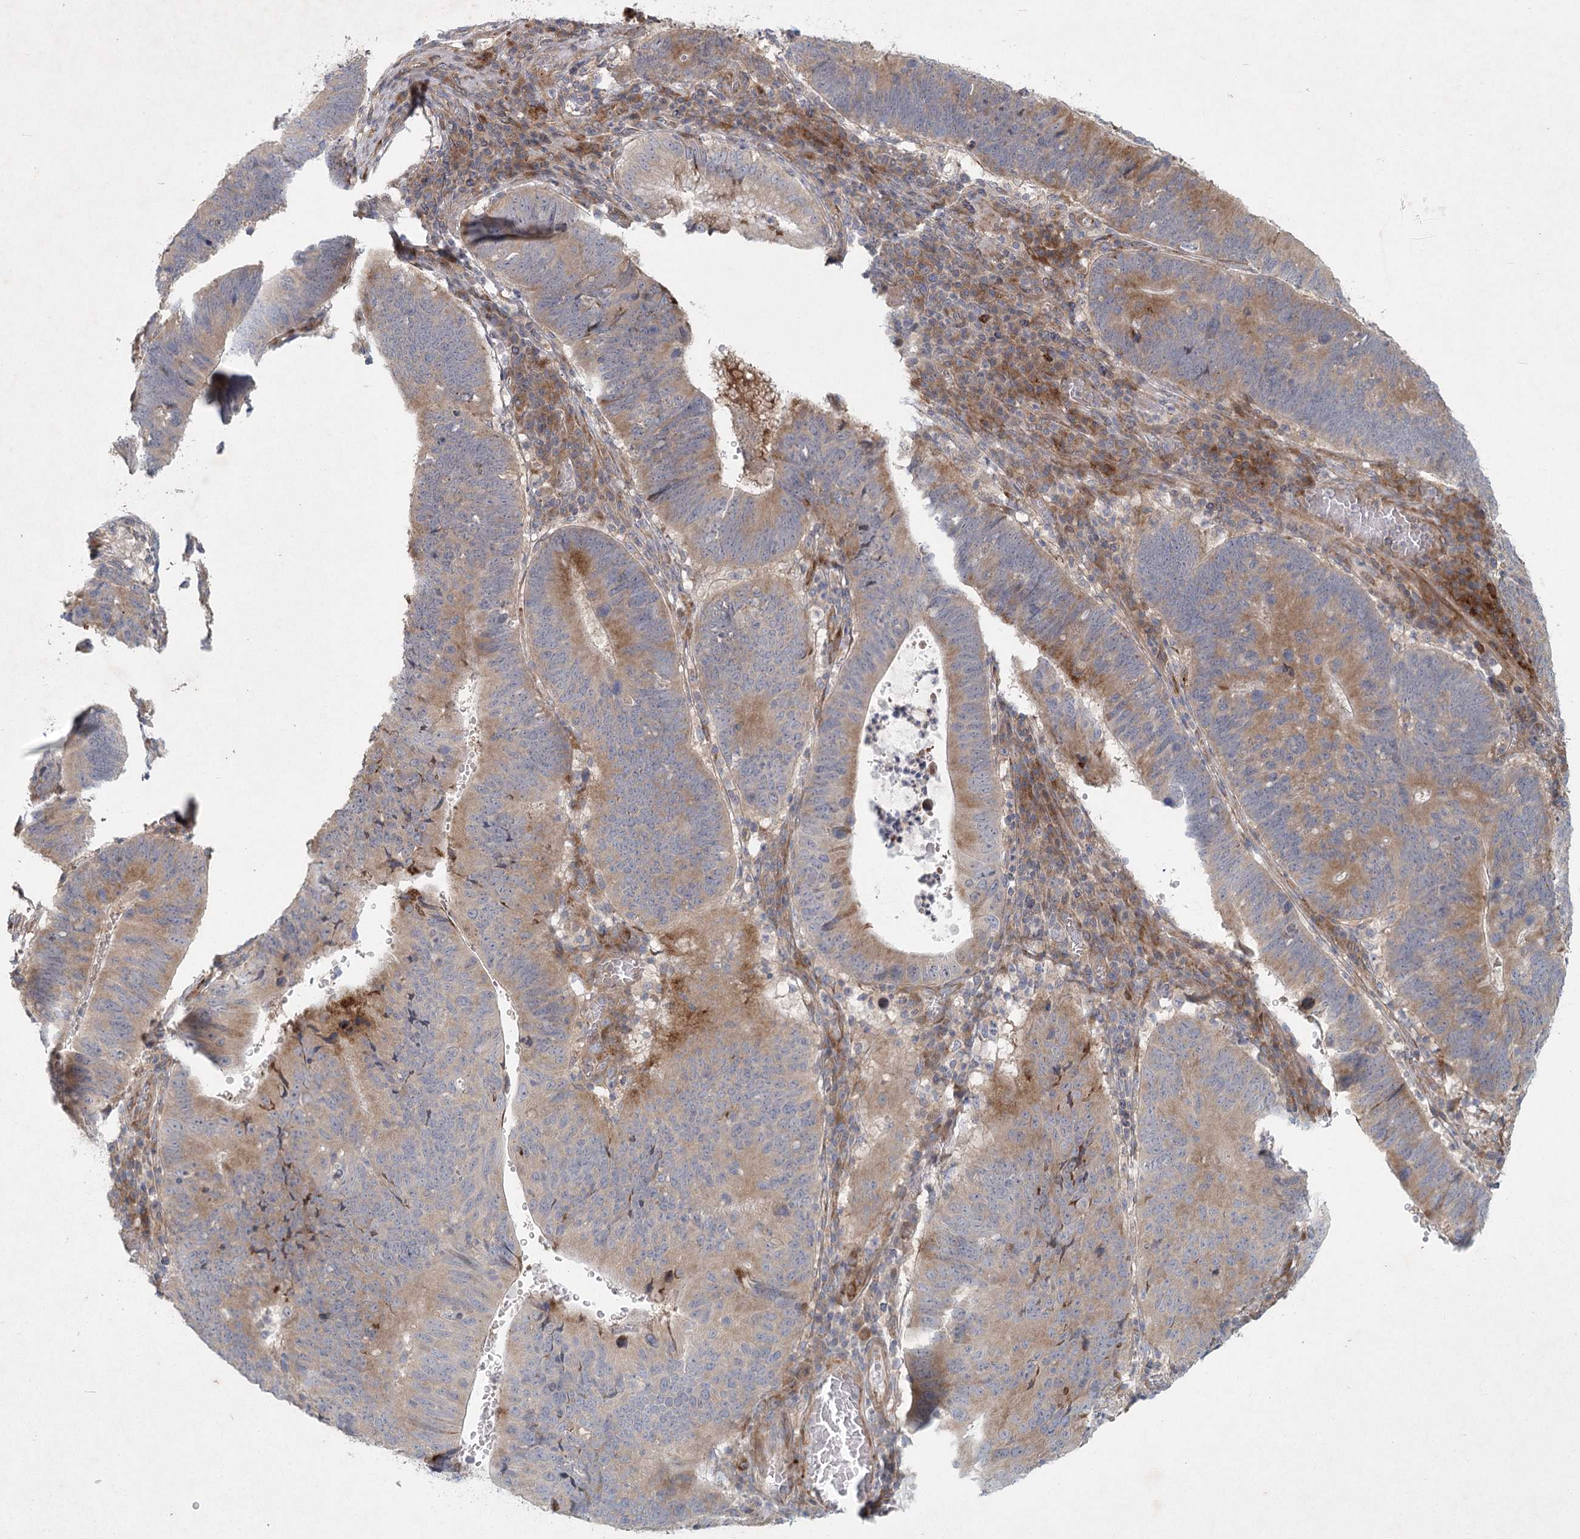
{"staining": {"intensity": "moderate", "quantity": "25%-75%", "location": "cytoplasmic/membranous"}, "tissue": "stomach cancer", "cell_type": "Tumor cells", "image_type": "cancer", "snomed": [{"axis": "morphology", "description": "Adenocarcinoma, NOS"}, {"axis": "topography", "description": "Stomach"}], "caption": "The immunohistochemical stain labels moderate cytoplasmic/membranous expression in tumor cells of stomach cancer tissue. (brown staining indicates protein expression, while blue staining denotes nuclei).", "gene": "FAM110C", "patient": {"sex": "male", "age": 59}}